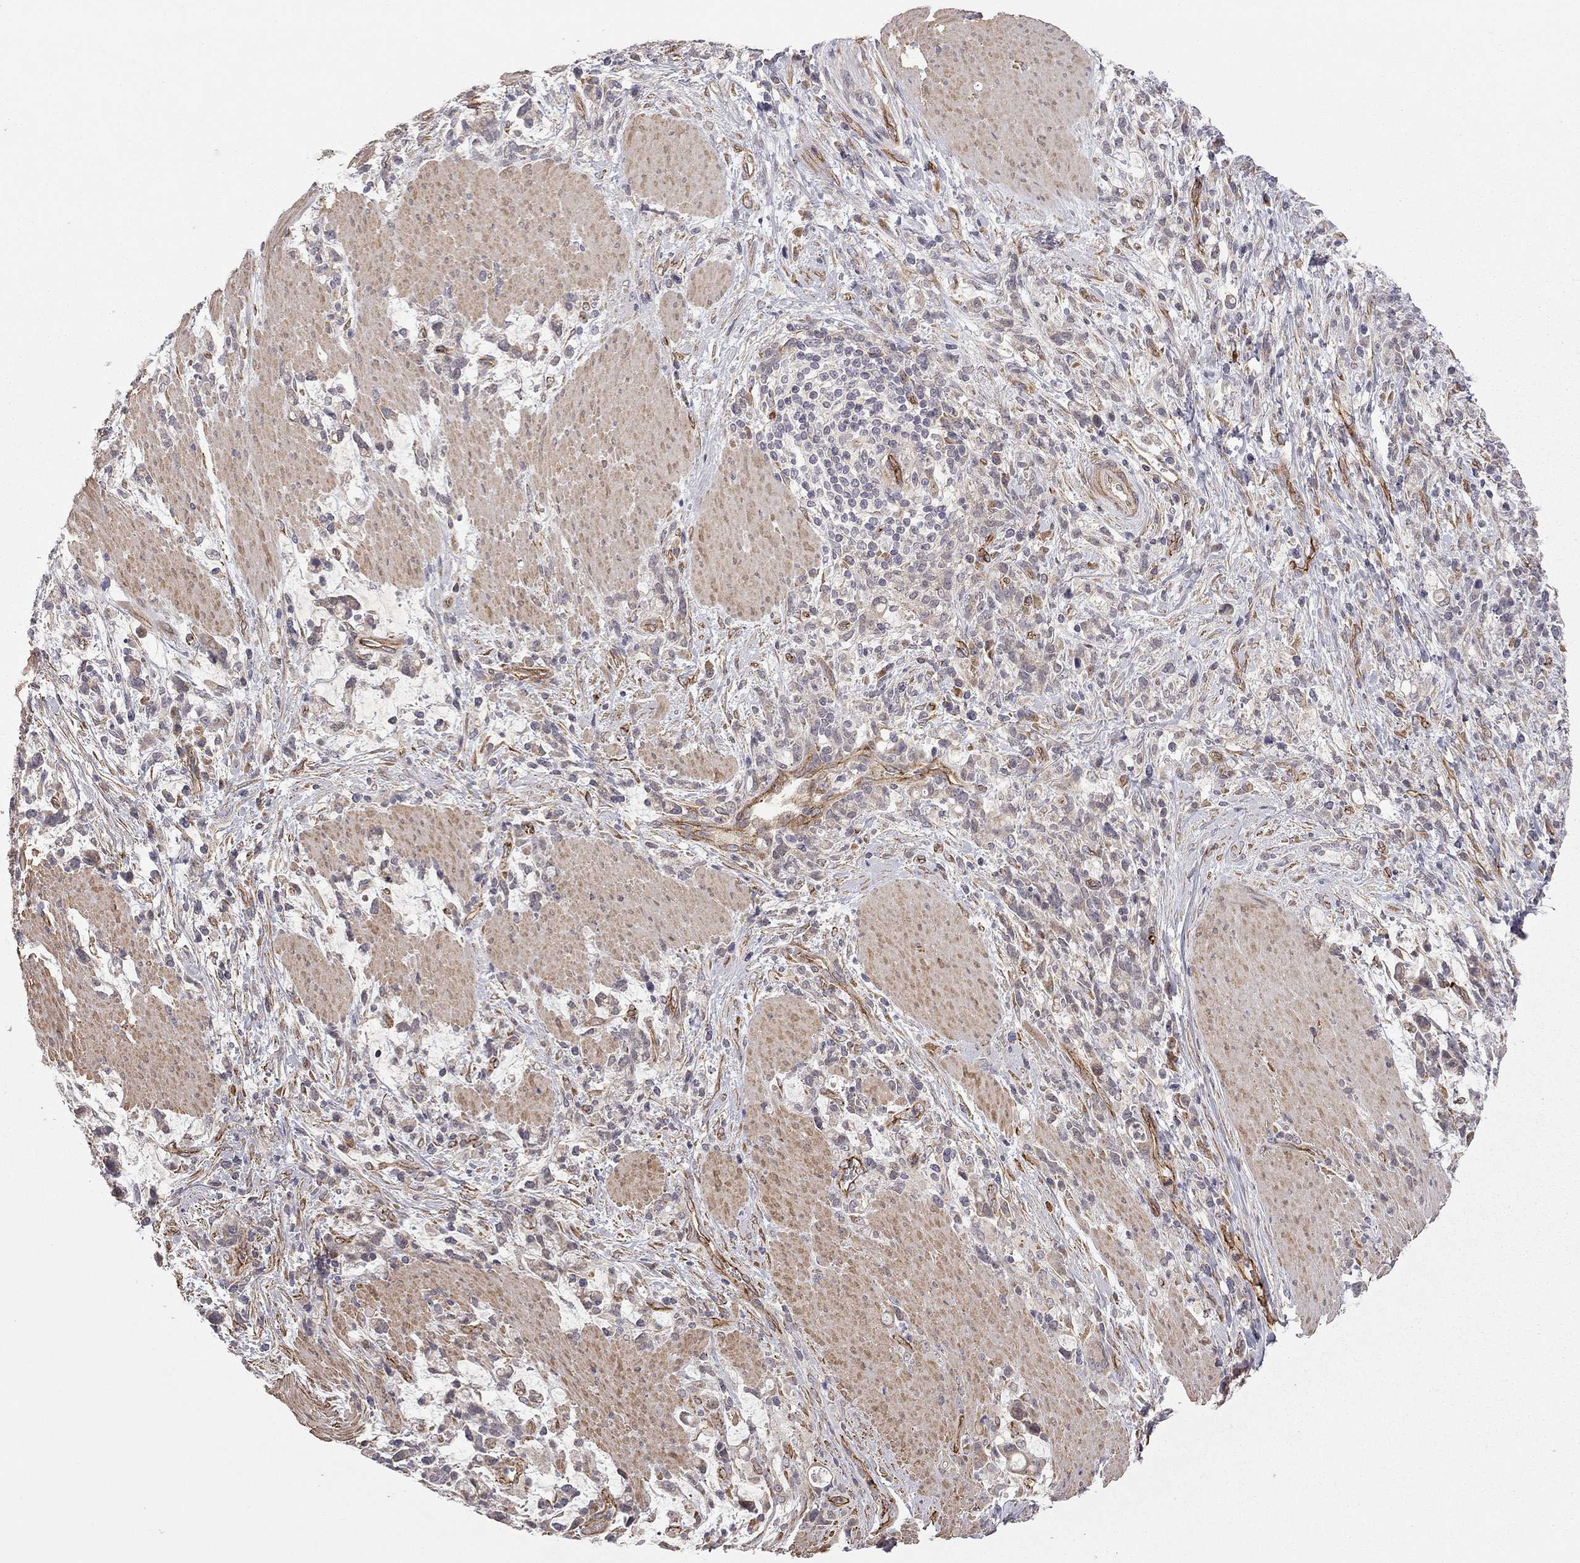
{"staining": {"intensity": "negative", "quantity": "none", "location": "none"}, "tissue": "stomach cancer", "cell_type": "Tumor cells", "image_type": "cancer", "snomed": [{"axis": "morphology", "description": "Adenocarcinoma, NOS"}, {"axis": "topography", "description": "Stomach"}], "caption": "Immunohistochemistry image of neoplastic tissue: adenocarcinoma (stomach) stained with DAB (3,3'-diaminobenzidine) demonstrates no significant protein staining in tumor cells.", "gene": "EXOC3L2", "patient": {"sex": "female", "age": 57}}